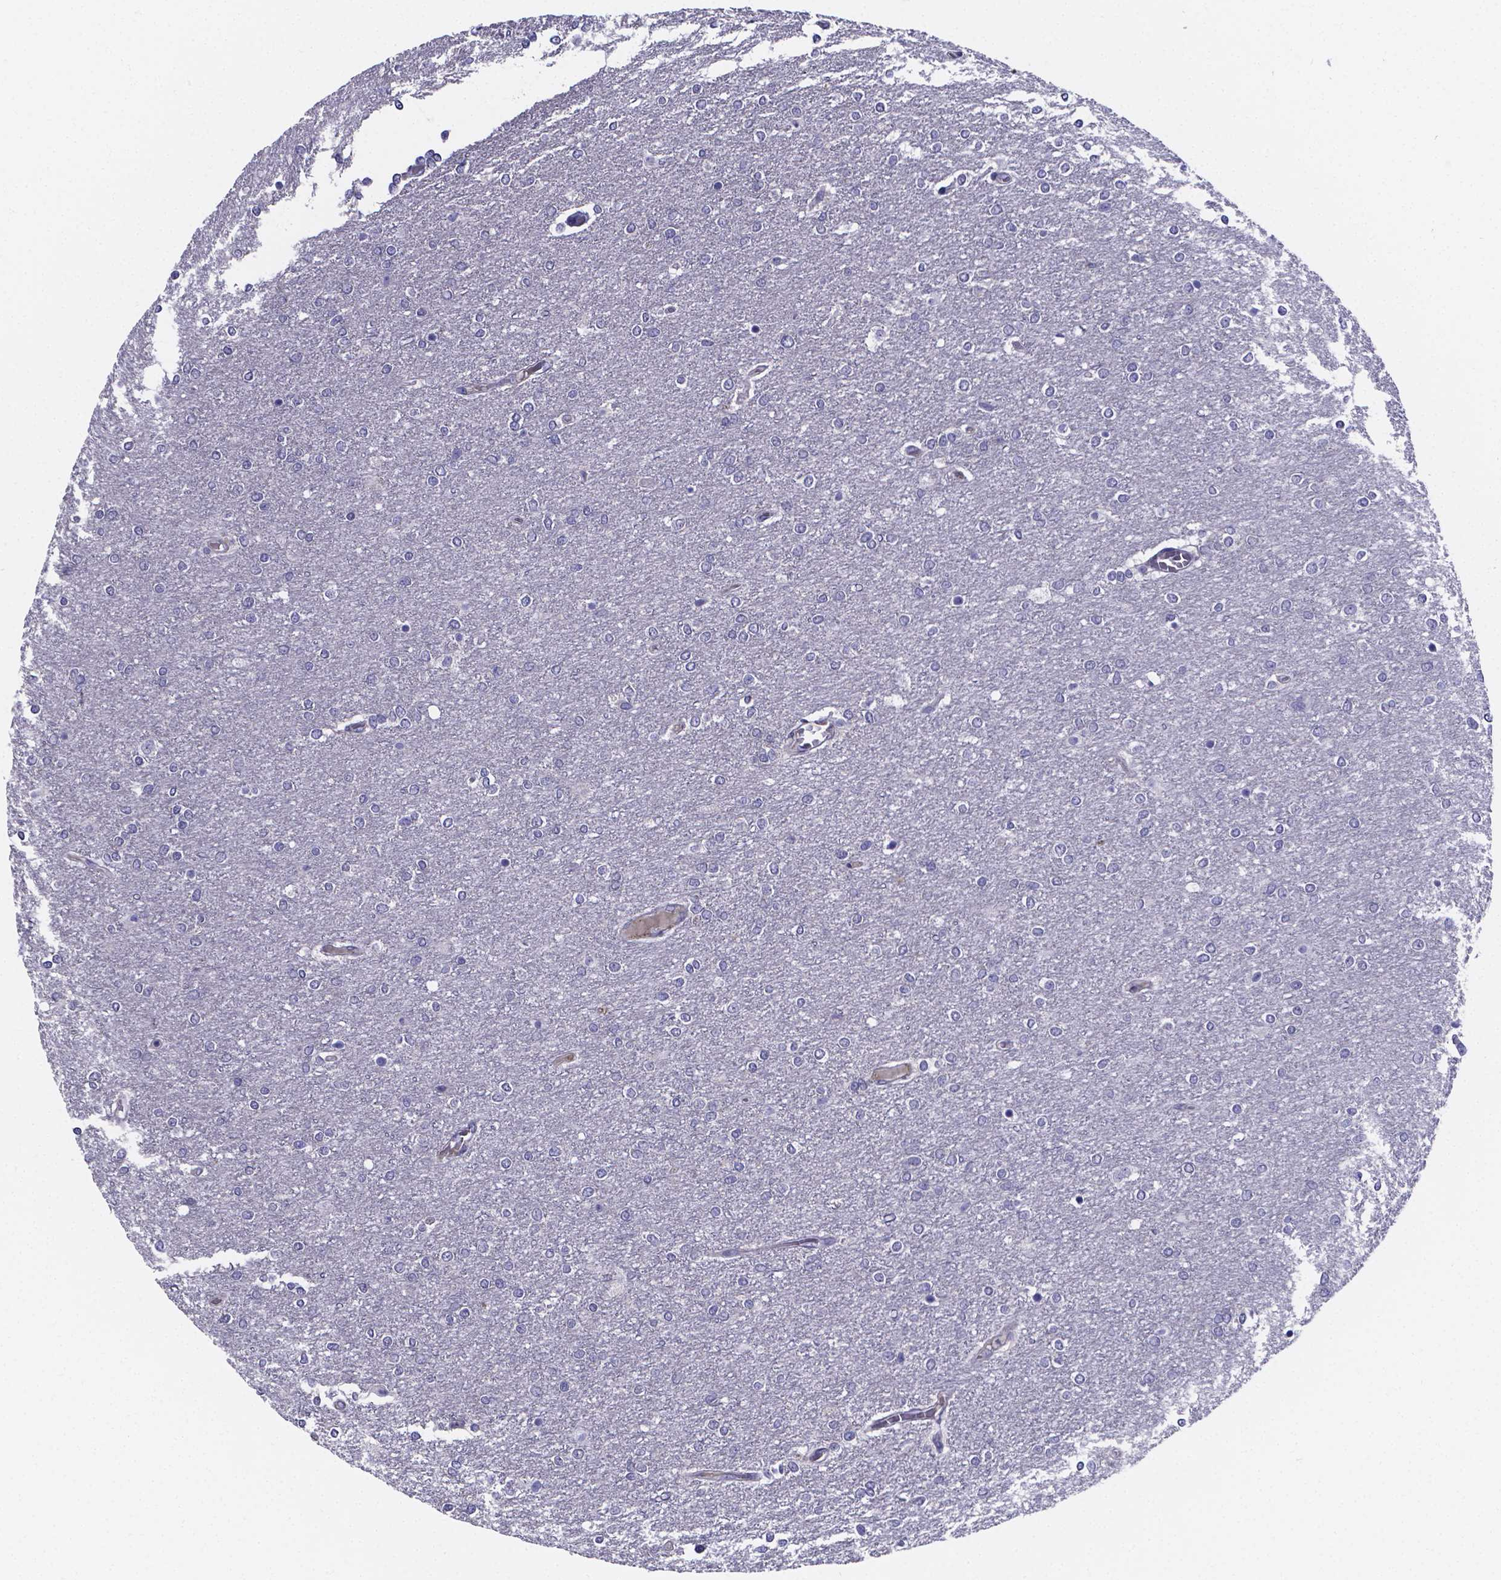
{"staining": {"intensity": "negative", "quantity": "none", "location": "none"}, "tissue": "glioma", "cell_type": "Tumor cells", "image_type": "cancer", "snomed": [{"axis": "morphology", "description": "Glioma, malignant, High grade"}, {"axis": "topography", "description": "Brain"}], "caption": "The histopathology image exhibits no staining of tumor cells in glioma.", "gene": "SFRP4", "patient": {"sex": "female", "age": 61}}